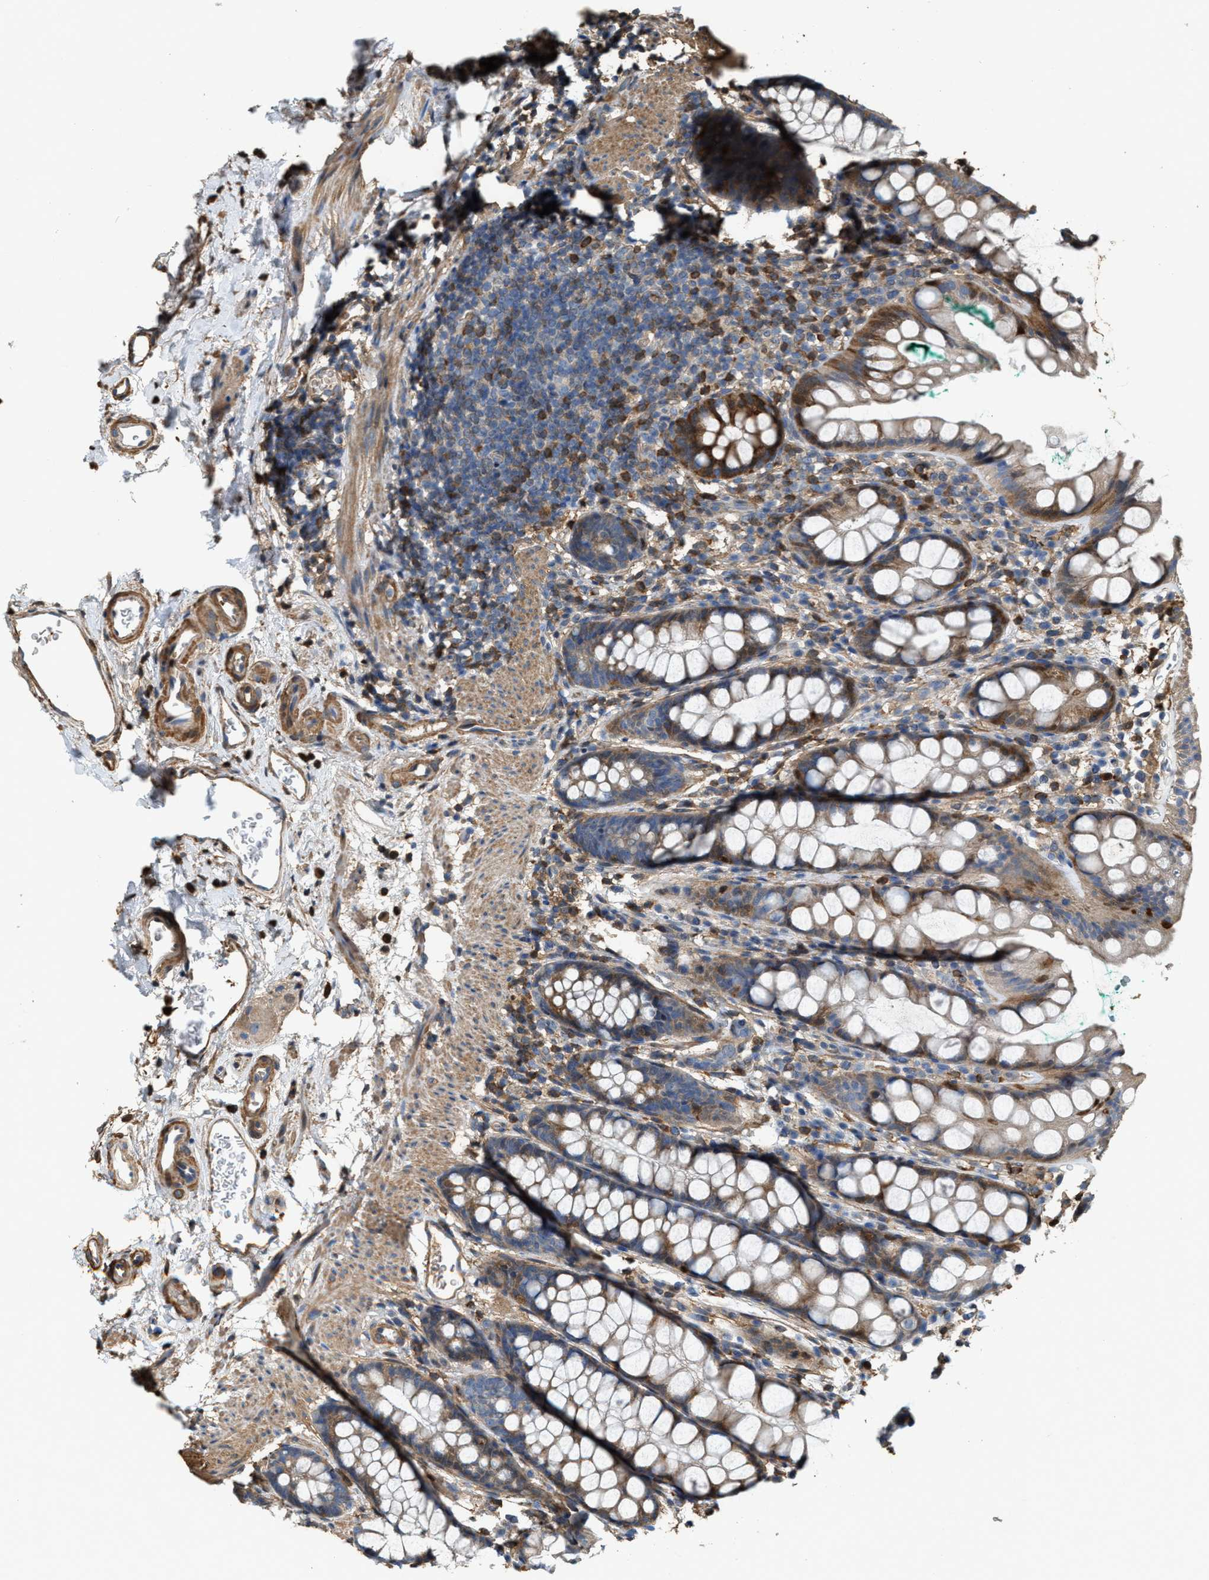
{"staining": {"intensity": "strong", "quantity": ">75%", "location": "cytoplasmic/membranous"}, "tissue": "rectum", "cell_type": "Glandular cells", "image_type": "normal", "snomed": [{"axis": "morphology", "description": "Normal tissue, NOS"}, {"axis": "topography", "description": "Rectum"}], "caption": "IHC (DAB (3,3'-diaminobenzidine)) staining of benign human rectum exhibits strong cytoplasmic/membranous protein expression in approximately >75% of glandular cells.", "gene": "SERPINB5", "patient": {"sex": "female", "age": 65}}